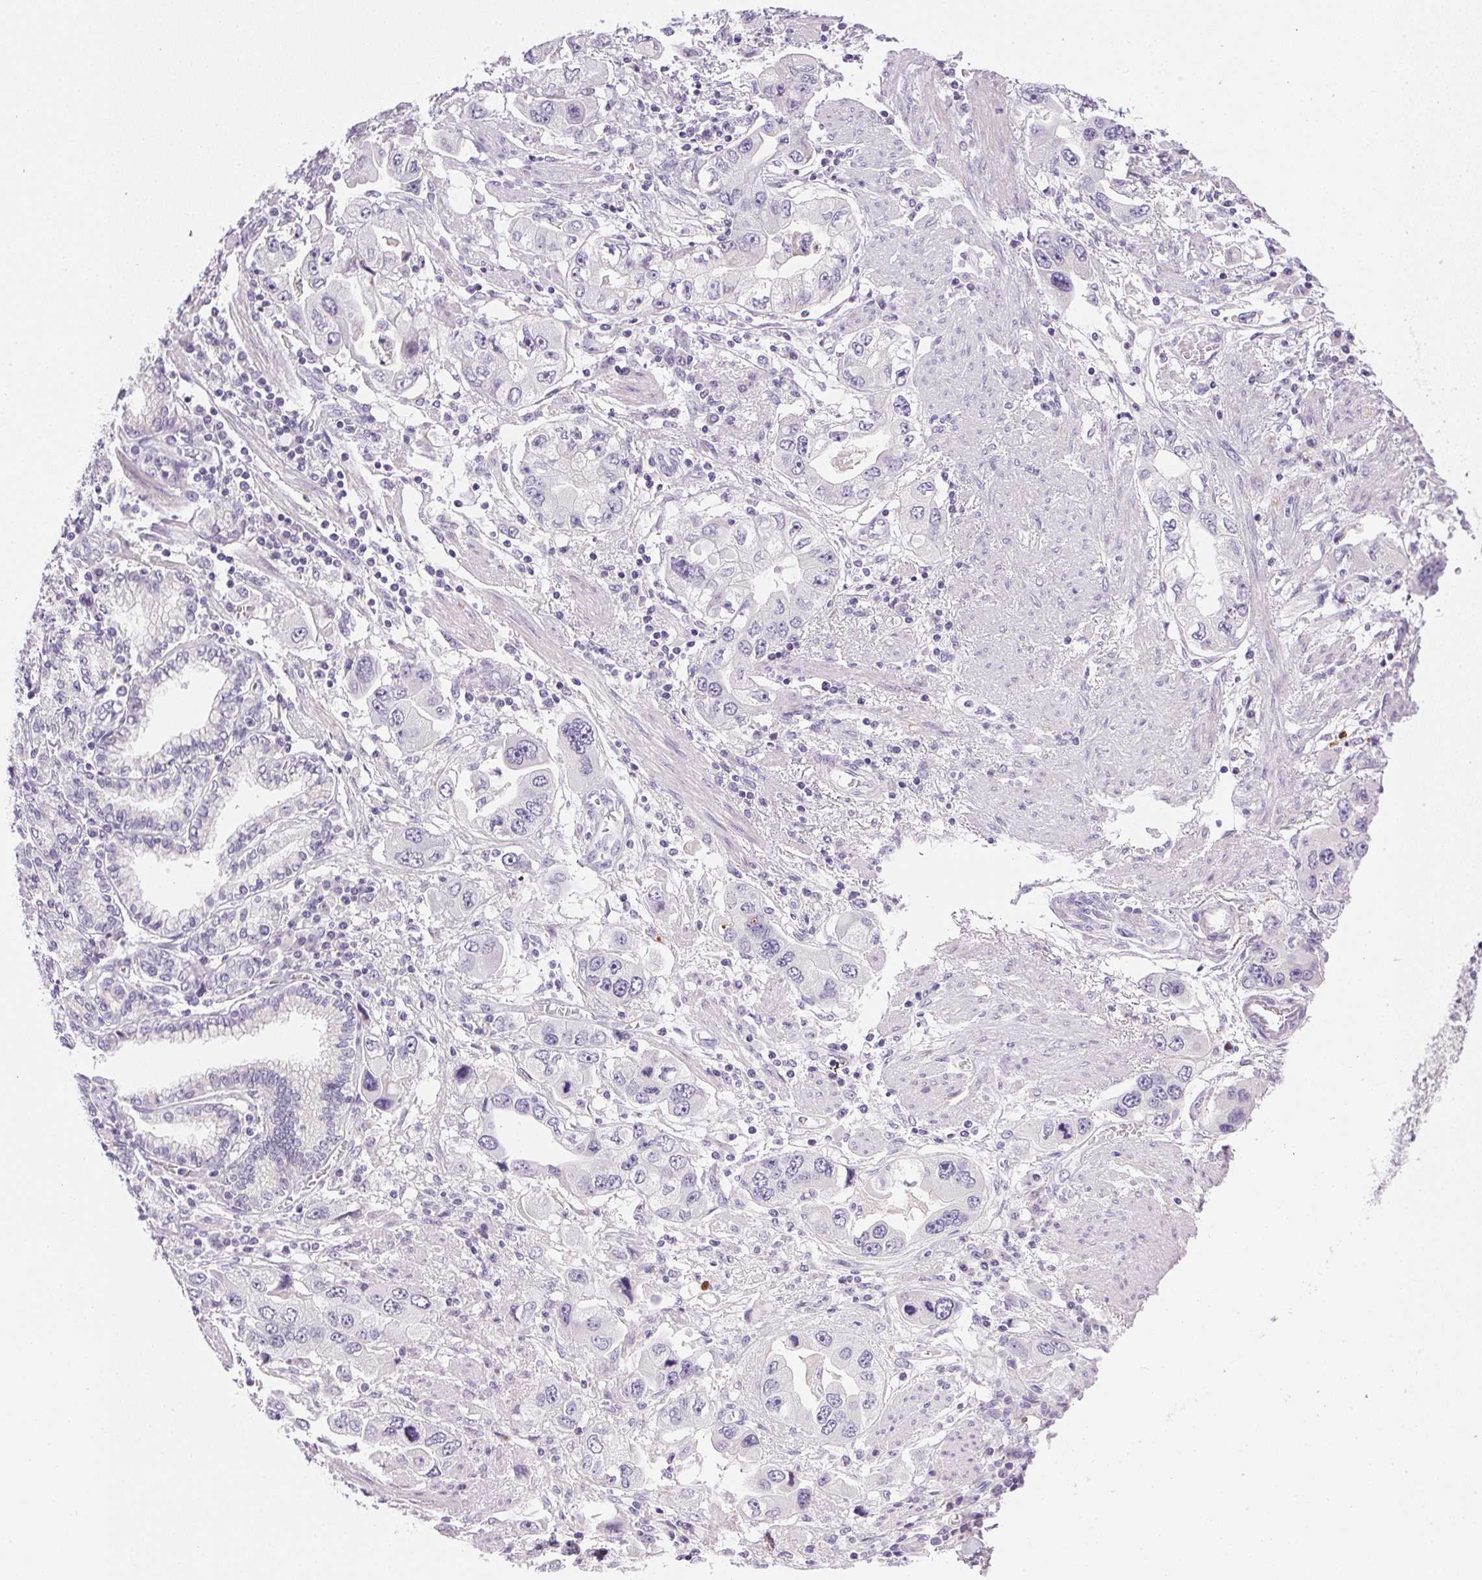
{"staining": {"intensity": "negative", "quantity": "none", "location": "none"}, "tissue": "stomach cancer", "cell_type": "Tumor cells", "image_type": "cancer", "snomed": [{"axis": "morphology", "description": "Adenocarcinoma, NOS"}, {"axis": "topography", "description": "Stomach, lower"}], "caption": "Tumor cells are negative for protein expression in human stomach cancer (adenocarcinoma).", "gene": "GSDMC", "patient": {"sex": "female", "age": 93}}